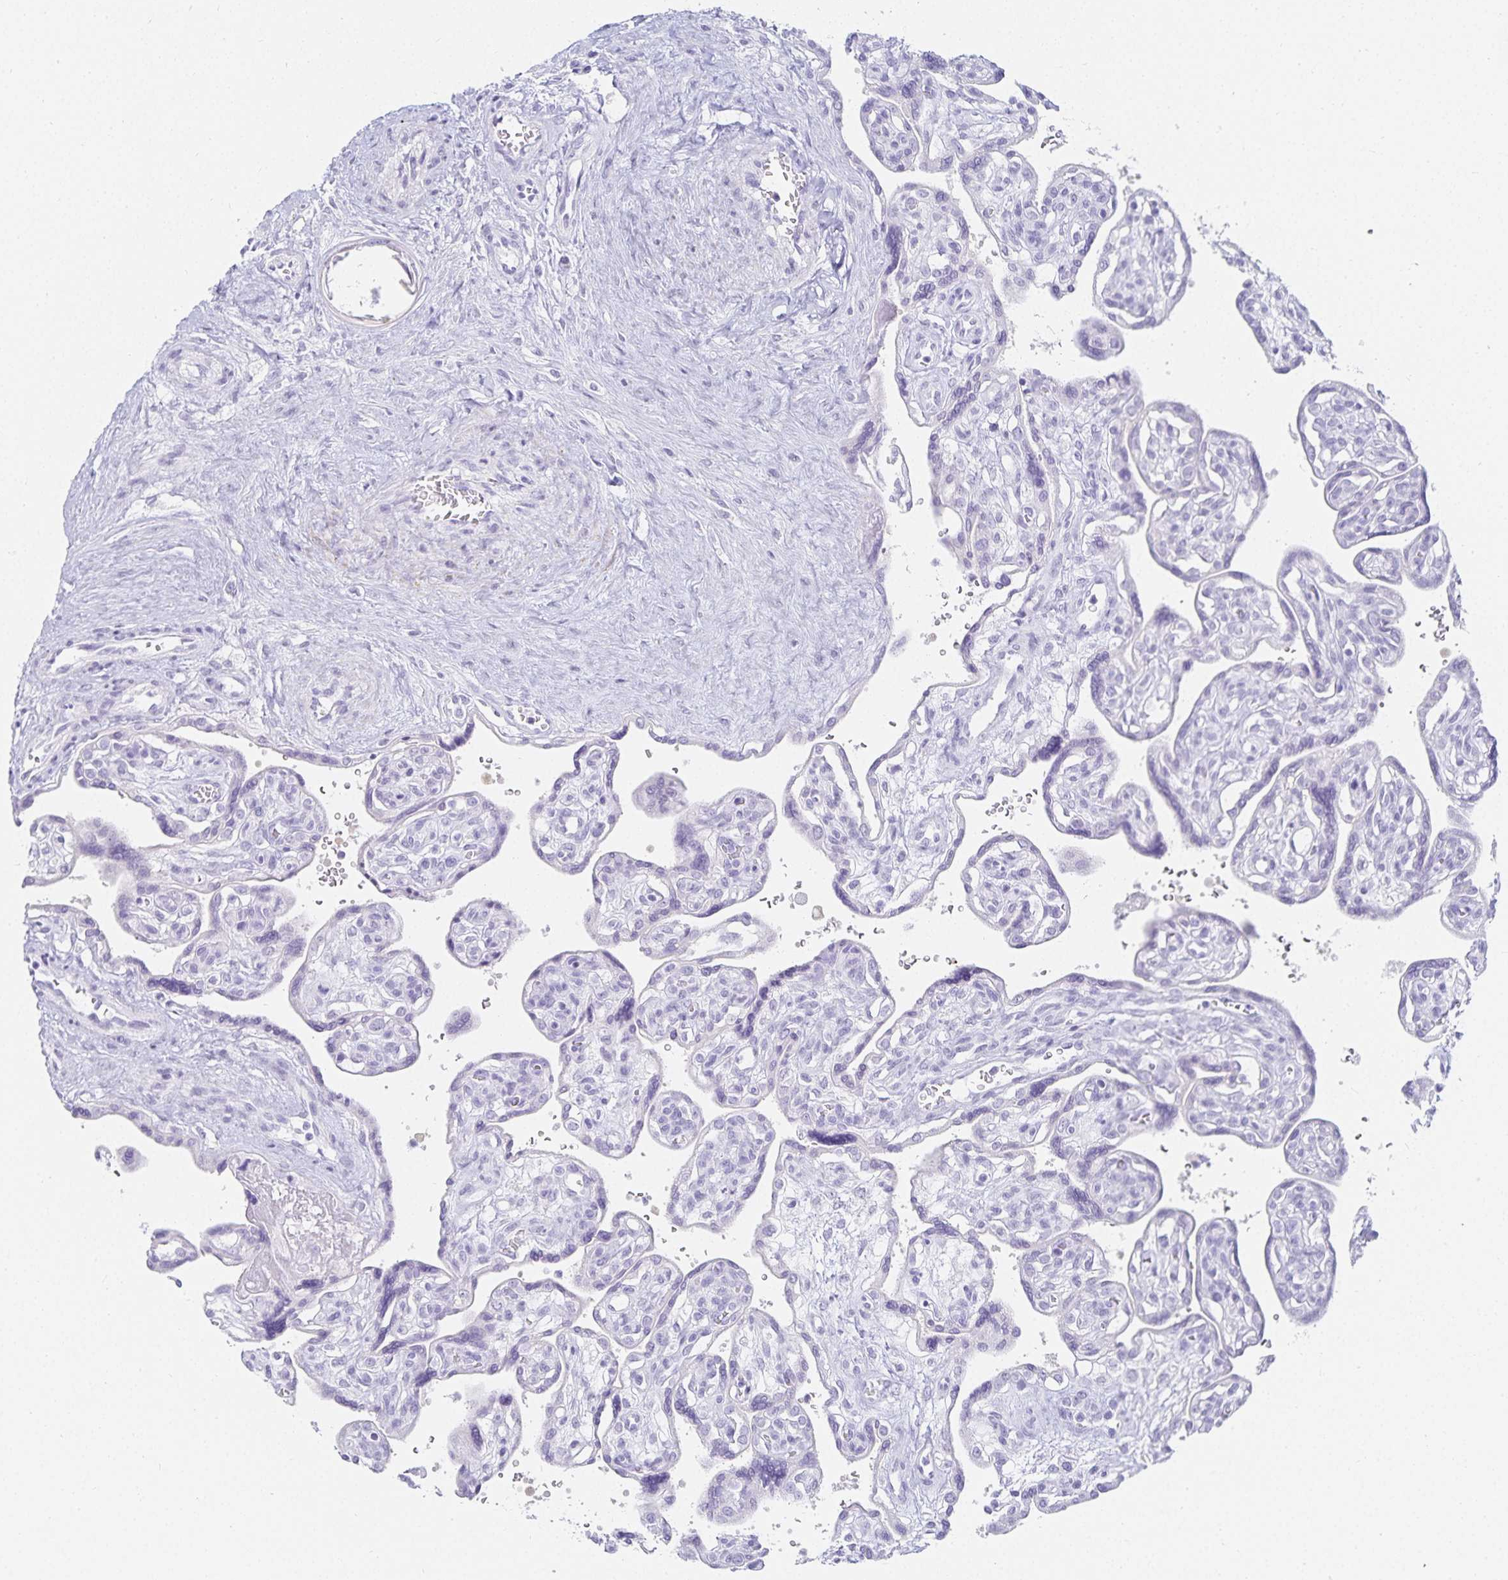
{"staining": {"intensity": "negative", "quantity": "none", "location": "none"}, "tissue": "placenta", "cell_type": "Decidual cells", "image_type": "normal", "snomed": [{"axis": "morphology", "description": "Normal tissue, NOS"}, {"axis": "topography", "description": "Placenta"}], "caption": "This is a image of immunohistochemistry staining of unremarkable placenta, which shows no positivity in decidual cells. (DAB immunohistochemistry with hematoxylin counter stain).", "gene": "GP2", "patient": {"sex": "female", "age": 39}}